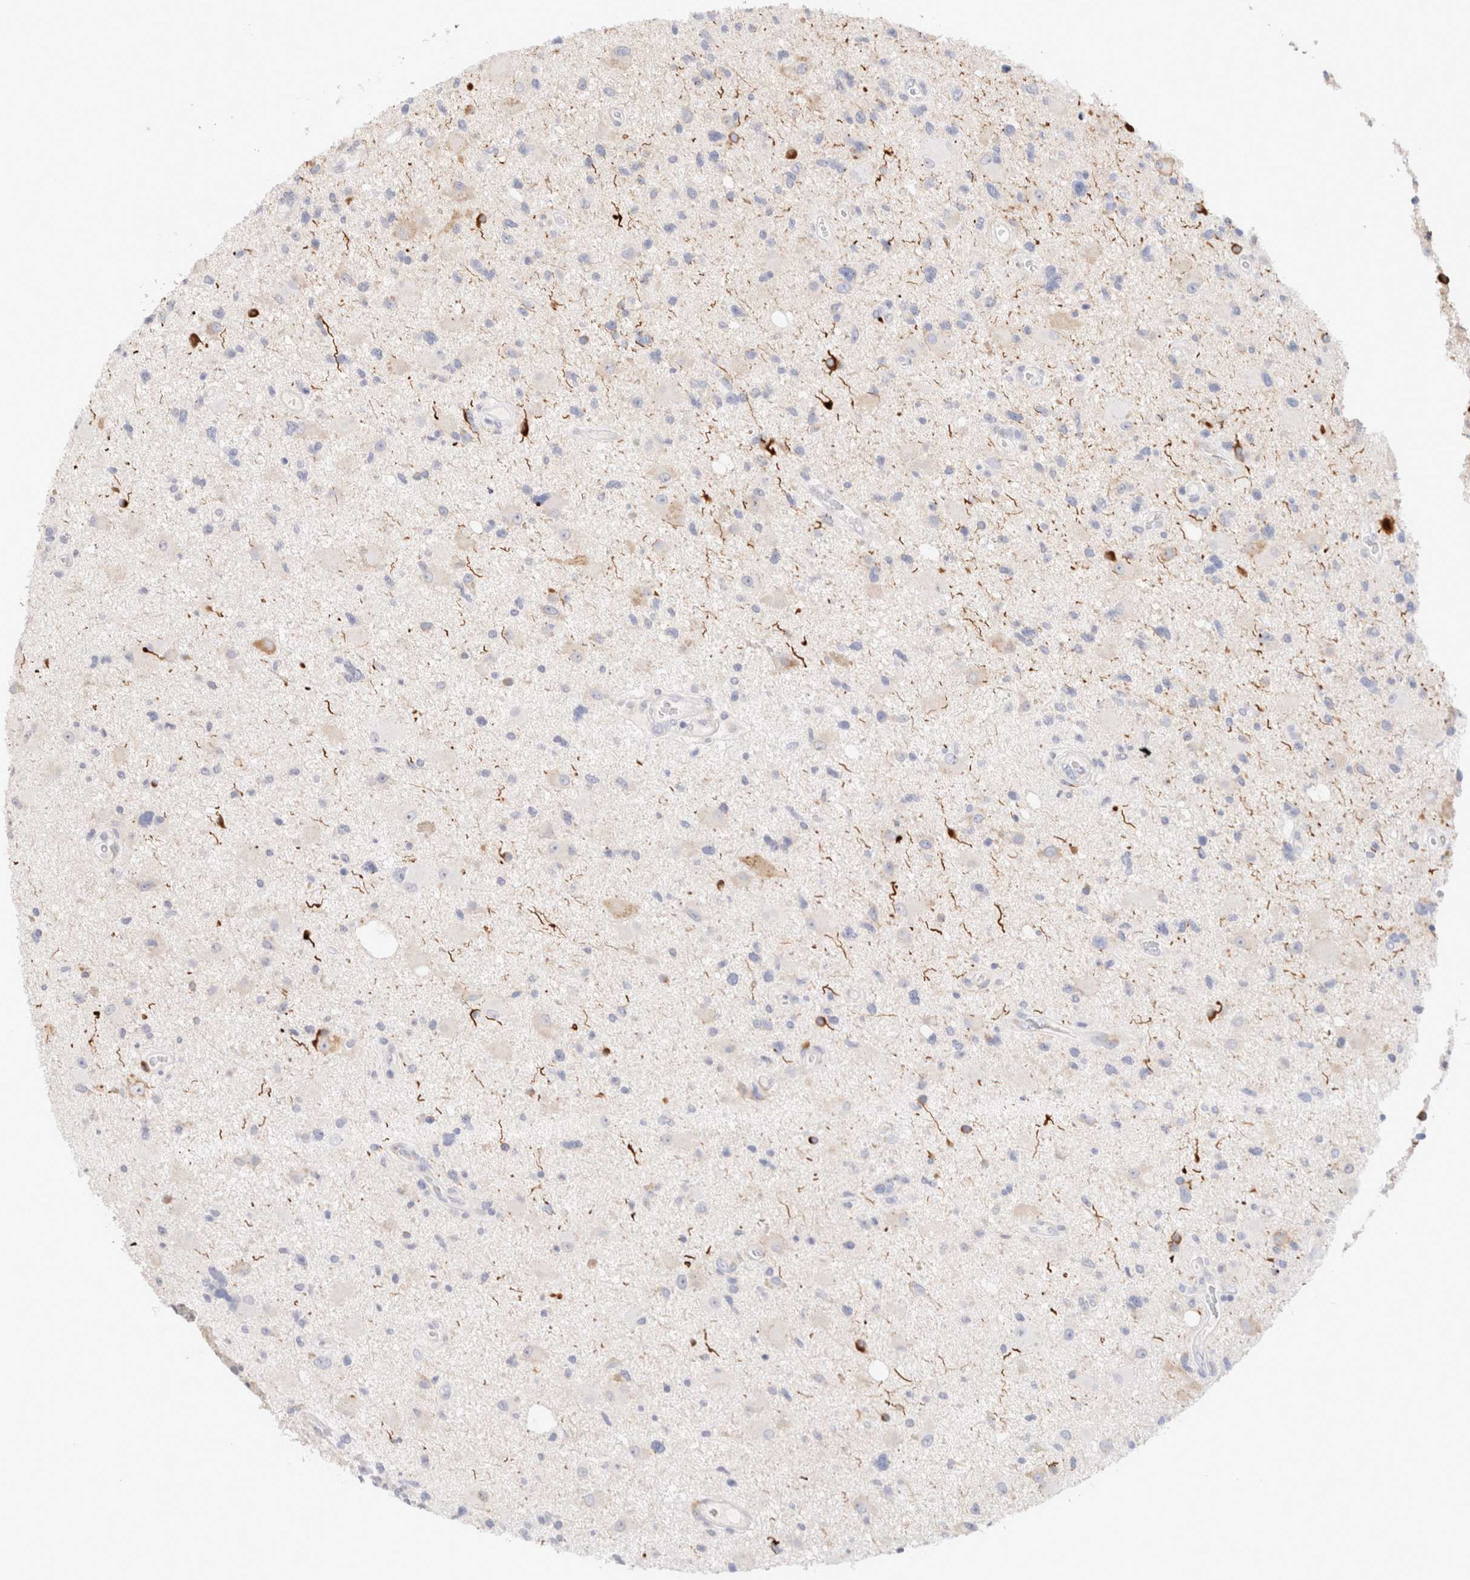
{"staining": {"intensity": "negative", "quantity": "none", "location": "none"}, "tissue": "glioma", "cell_type": "Tumor cells", "image_type": "cancer", "snomed": [{"axis": "morphology", "description": "Glioma, malignant, High grade"}, {"axis": "topography", "description": "Brain"}], "caption": "Immunohistochemical staining of glioma shows no significant staining in tumor cells.", "gene": "GADD45G", "patient": {"sex": "male", "age": 33}}